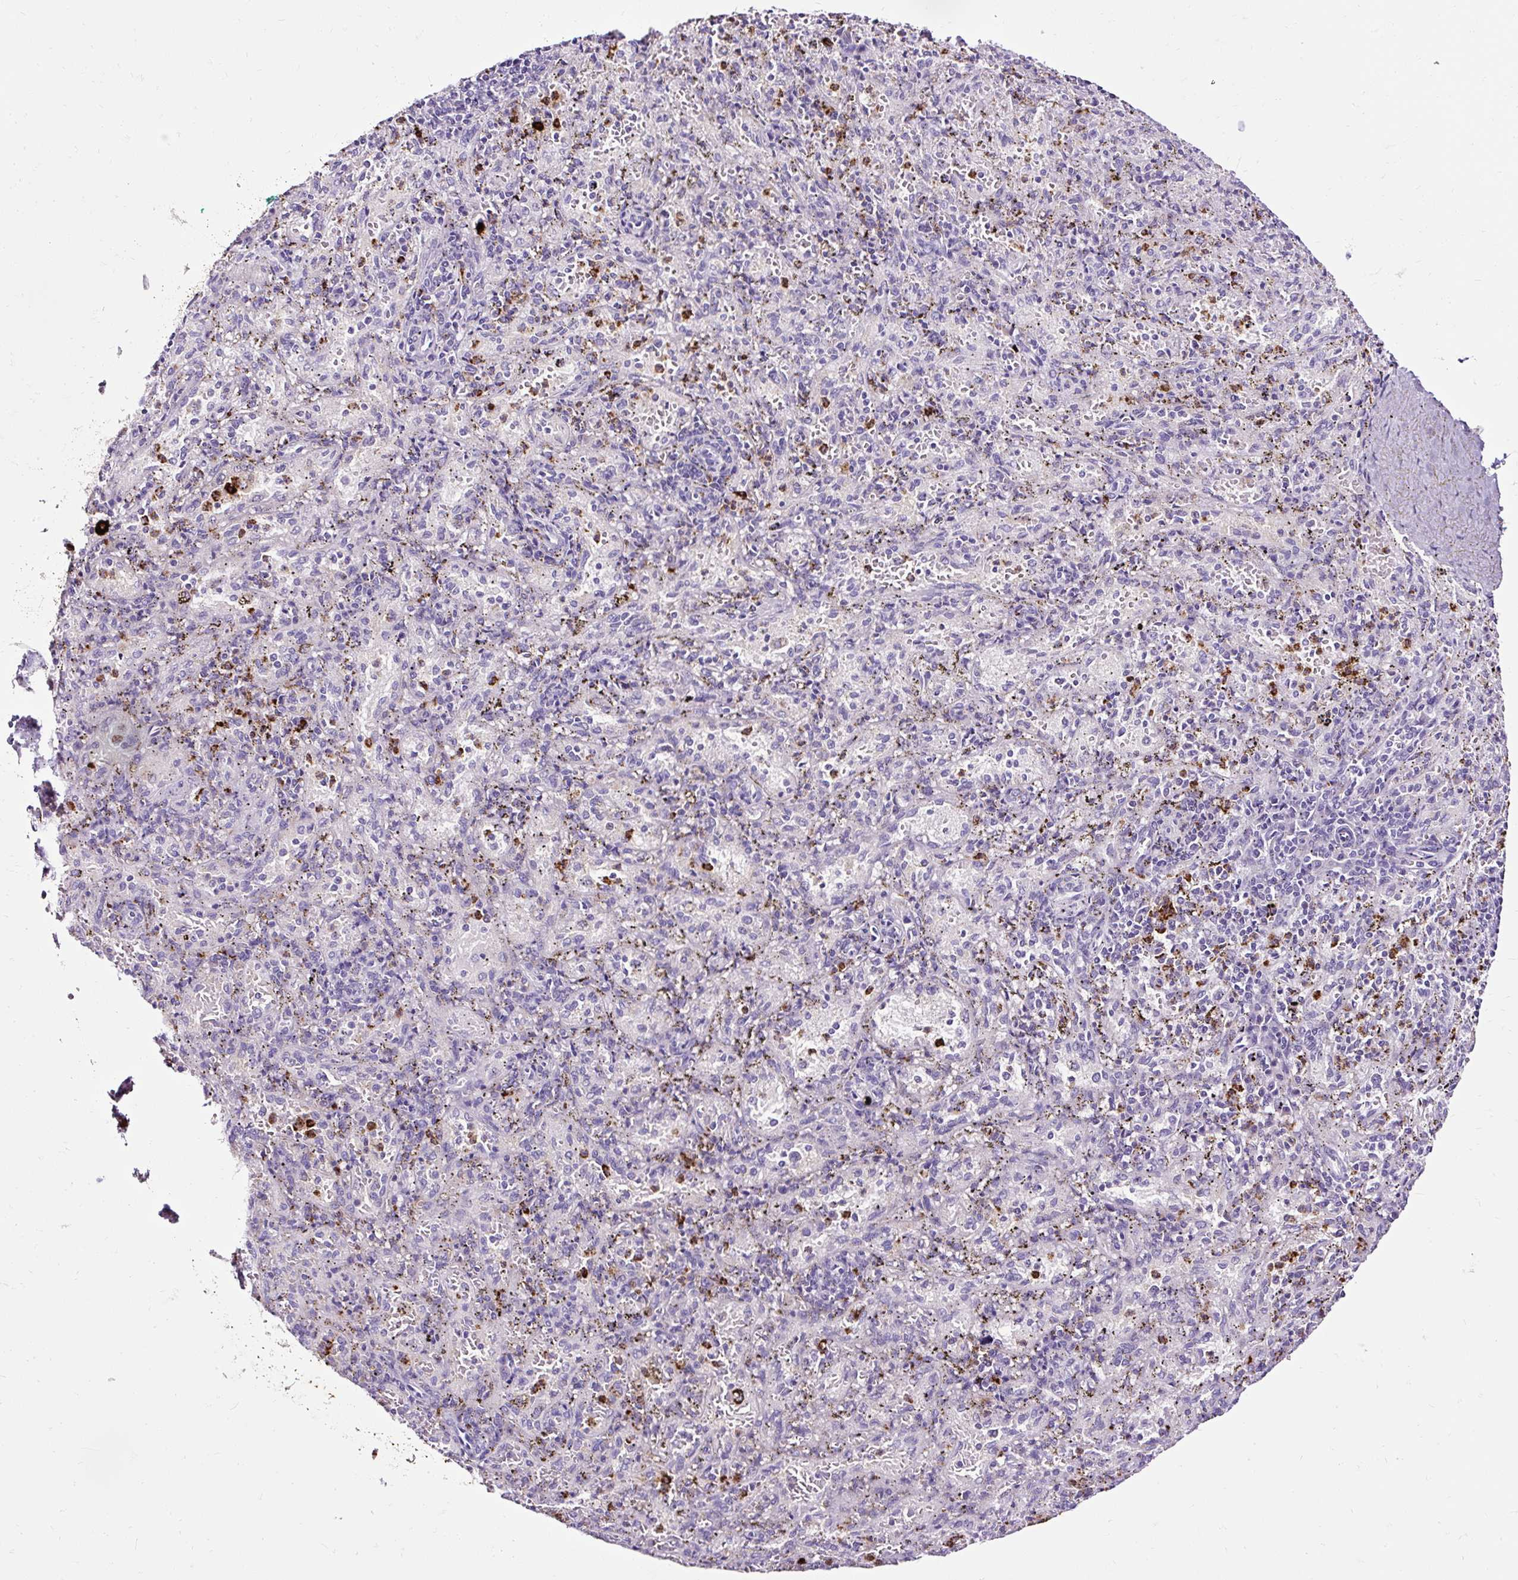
{"staining": {"intensity": "strong", "quantity": "<25%", "location": "cytoplasmic/membranous"}, "tissue": "spleen", "cell_type": "Cells in red pulp", "image_type": "normal", "snomed": [{"axis": "morphology", "description": "Normal tissue, NOS"}, {"axis": "topography", "description": "Spleen"}], "caption": "DAB immunohistochemical staining of benign human spleen displays strong cytoplasmic/membranous protein staining in approximately <25% of cells in red pulp.", "gene": "SLC7A8", "patient": {"sex": "male", "age": 57}}